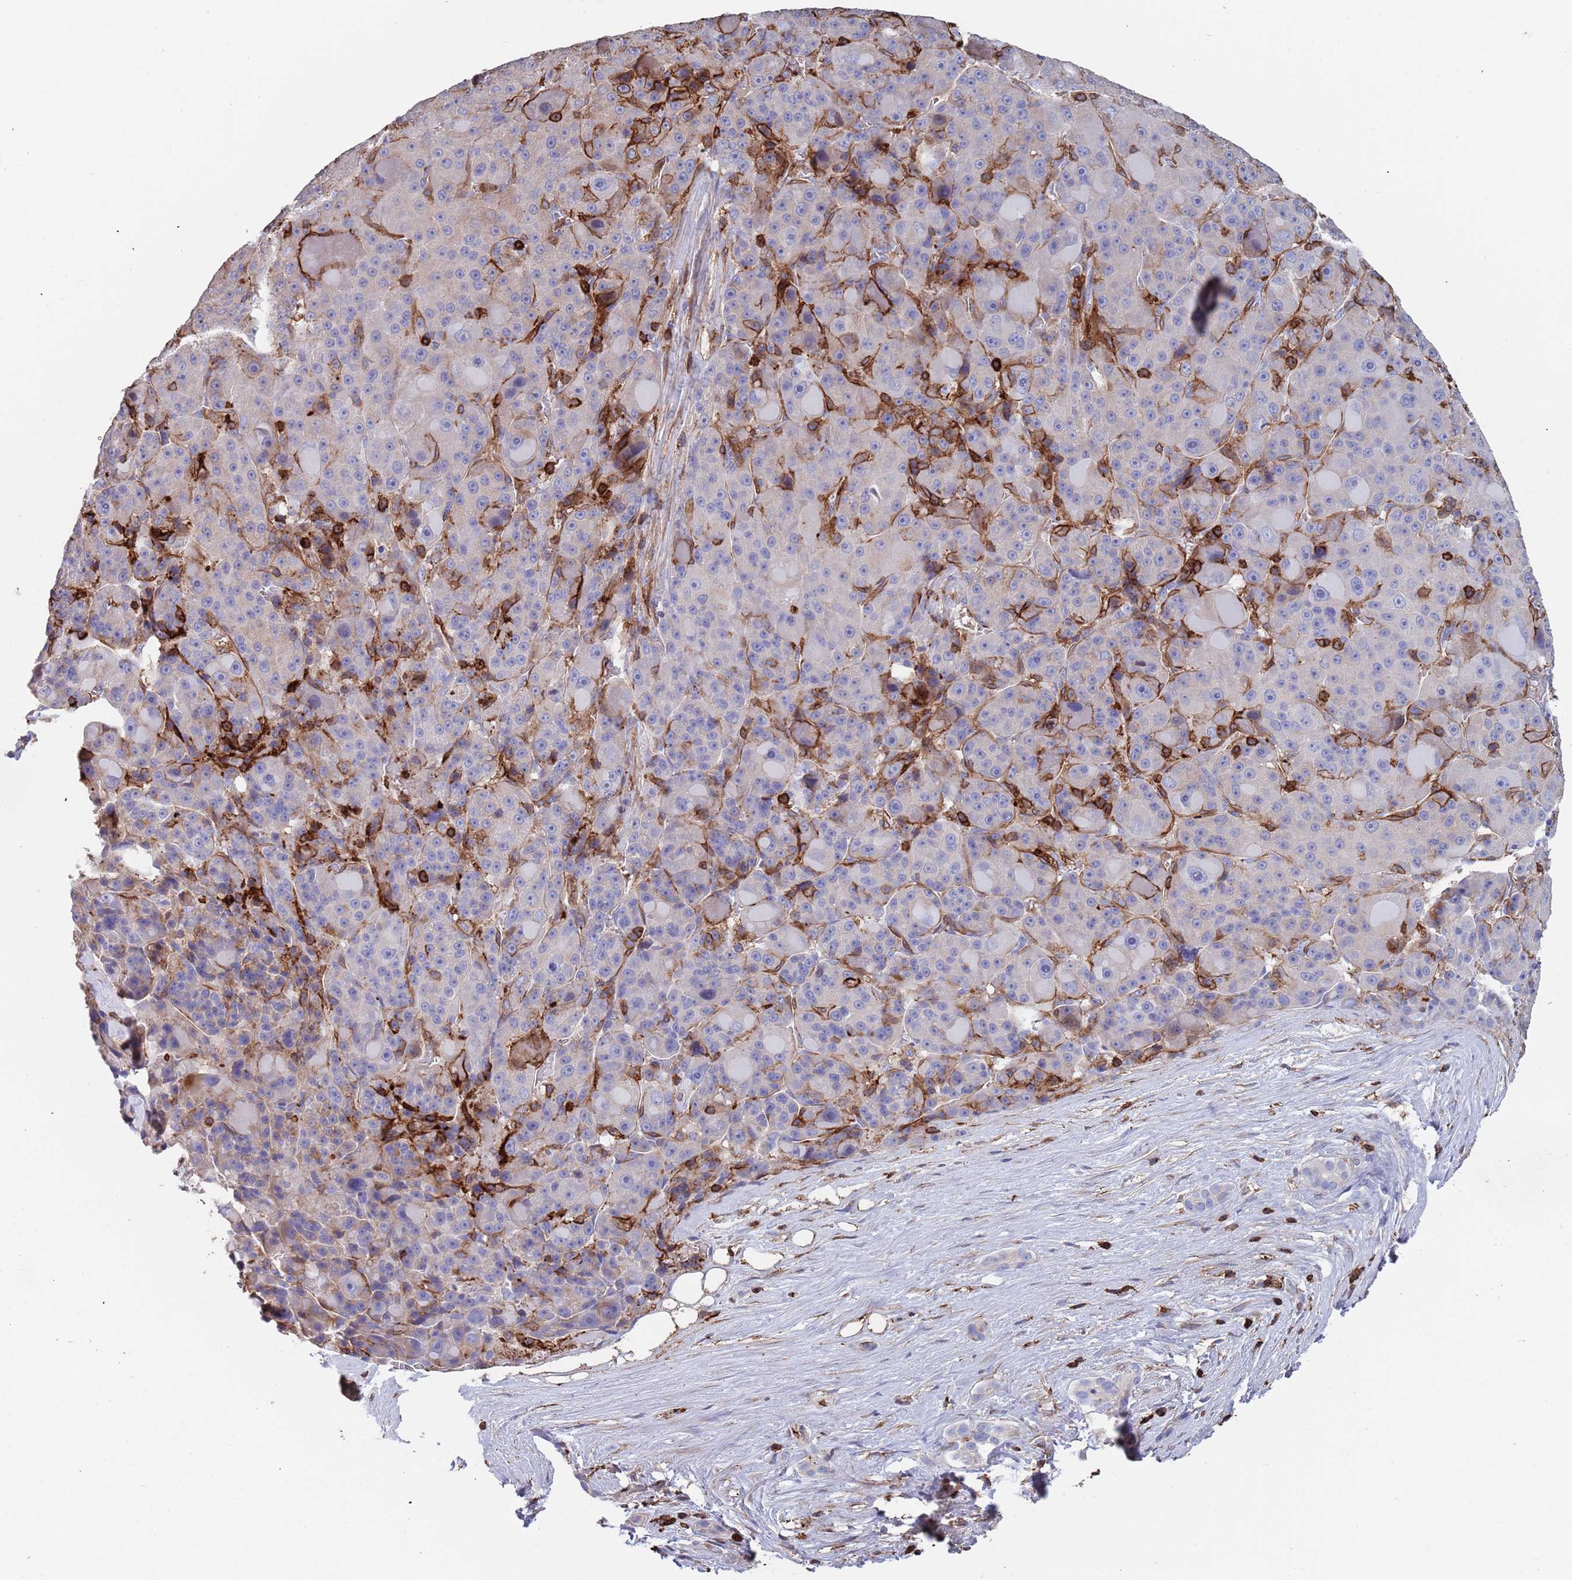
{"staining": {"intensity": "weak", "quantity": "<25%", "location": "cytoplasmic/membranous"}, "tissue": "liver cancer", "cell_type": "Tumor cells", "image_type": "cancer", "snomed": [{"axis": "morphology", "description": "Carcinoma, Hepatocellular, NOS"}, {"axis": "topography", "description": "Liver"}], "caption": "Image shows no protein positivity in tumor cells of liver hepatocellular carcinoma tissue.", "gene": "RNF144A", "patient": {"sex": "male", "age": 76}}